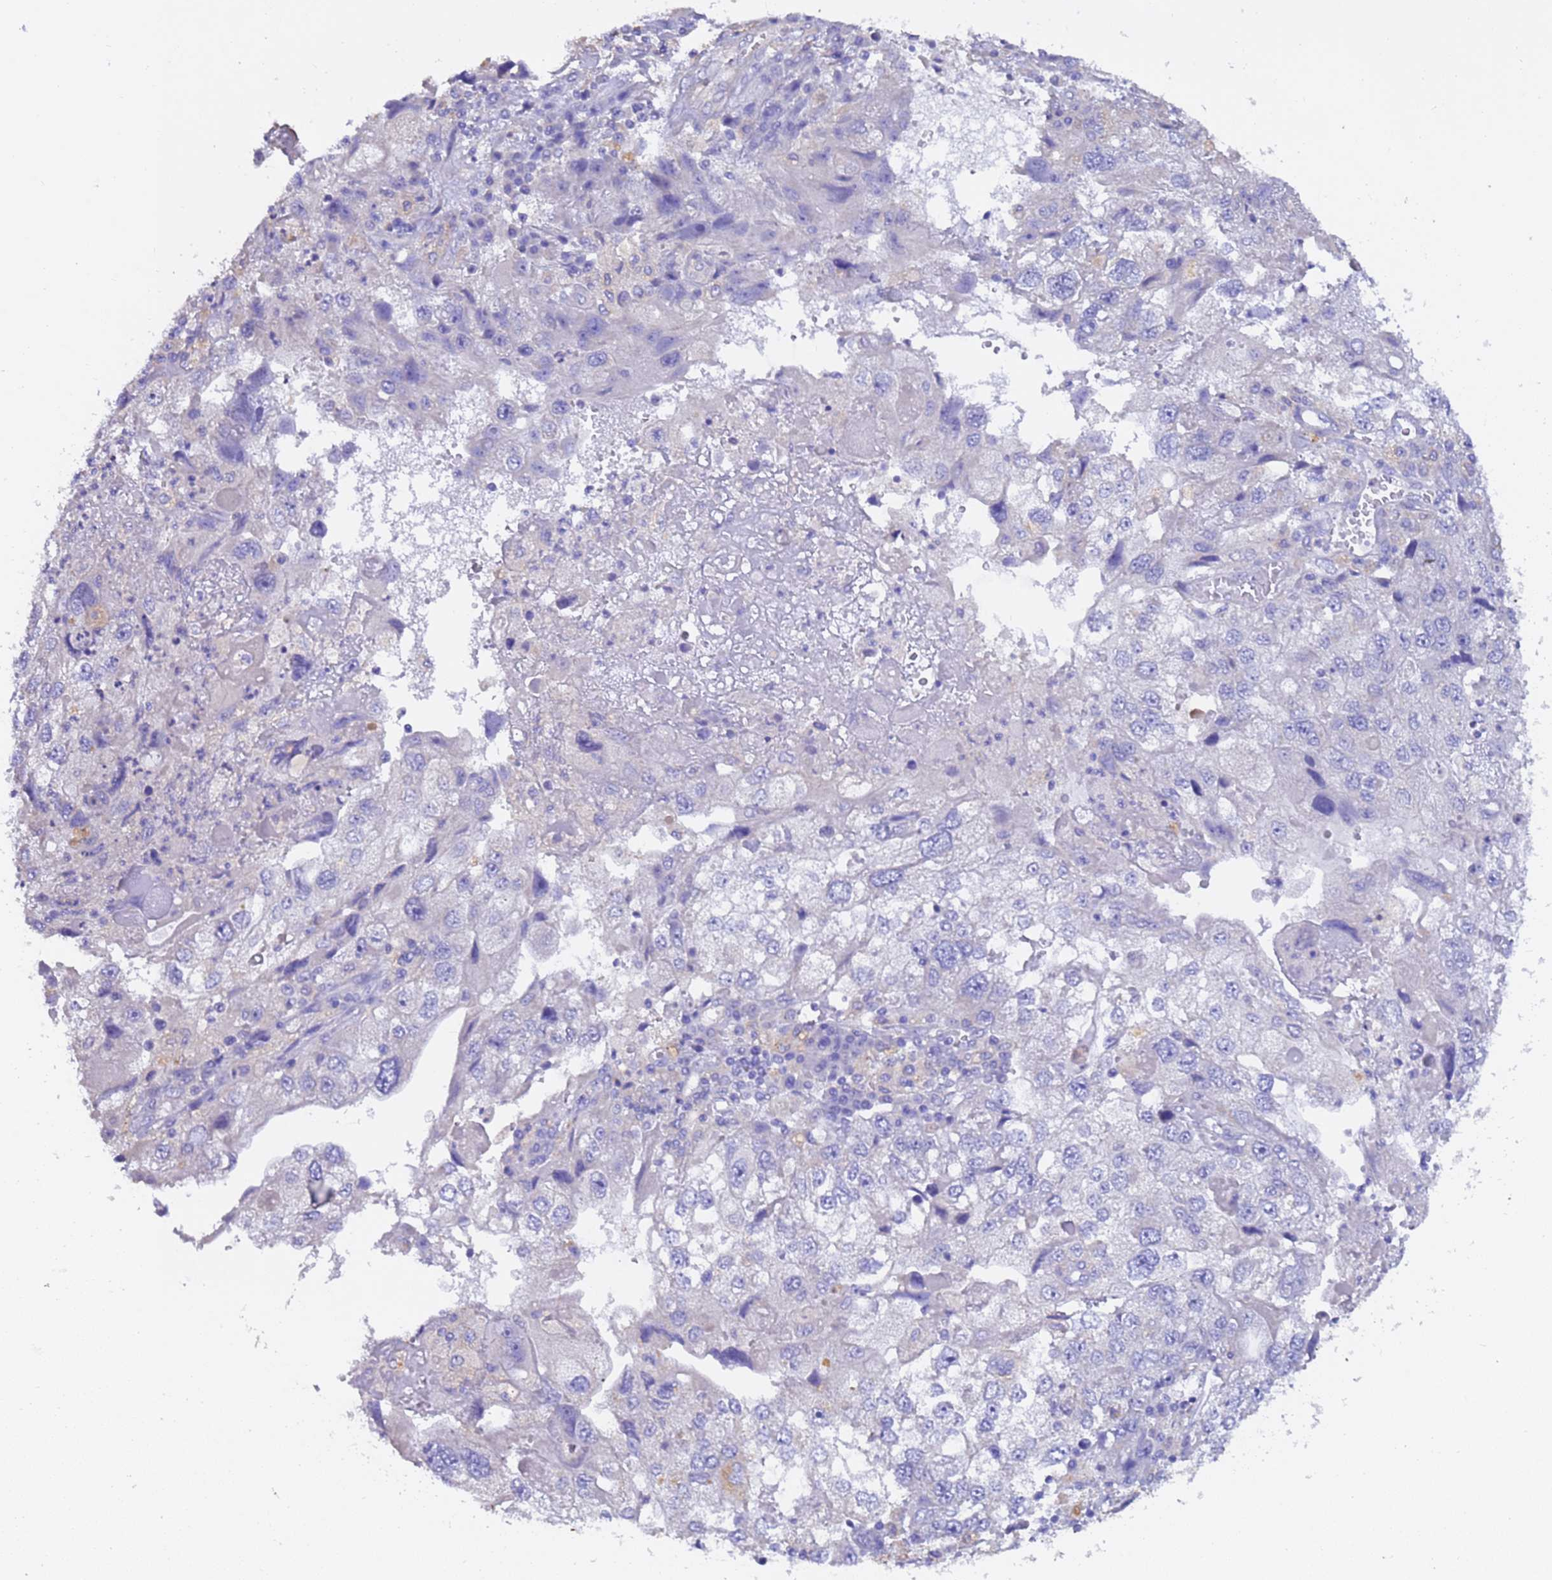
{"staining": {"intensity": "negative", "quantity": "none", "location": "none"}, "tissue": "endometrial cancer", "cell_type": "Tumor cells", "image_type": "cancer", "snomed": [{"axis": "morphology", "description": "Adenocarcinoma, NOS"}, {"axis": "topography", "description": "Endometrium"}], "caption": "High power microscopy histopathology image of an IHC micrograph of endometrial cancer (adenocarcinoma), revealing no significant expression in tumor cells. (Immunohistochemistry, brightfield microscopy, high magnification).", "gene": "SRL", "patient": {"sex": "female", "age": 49}}